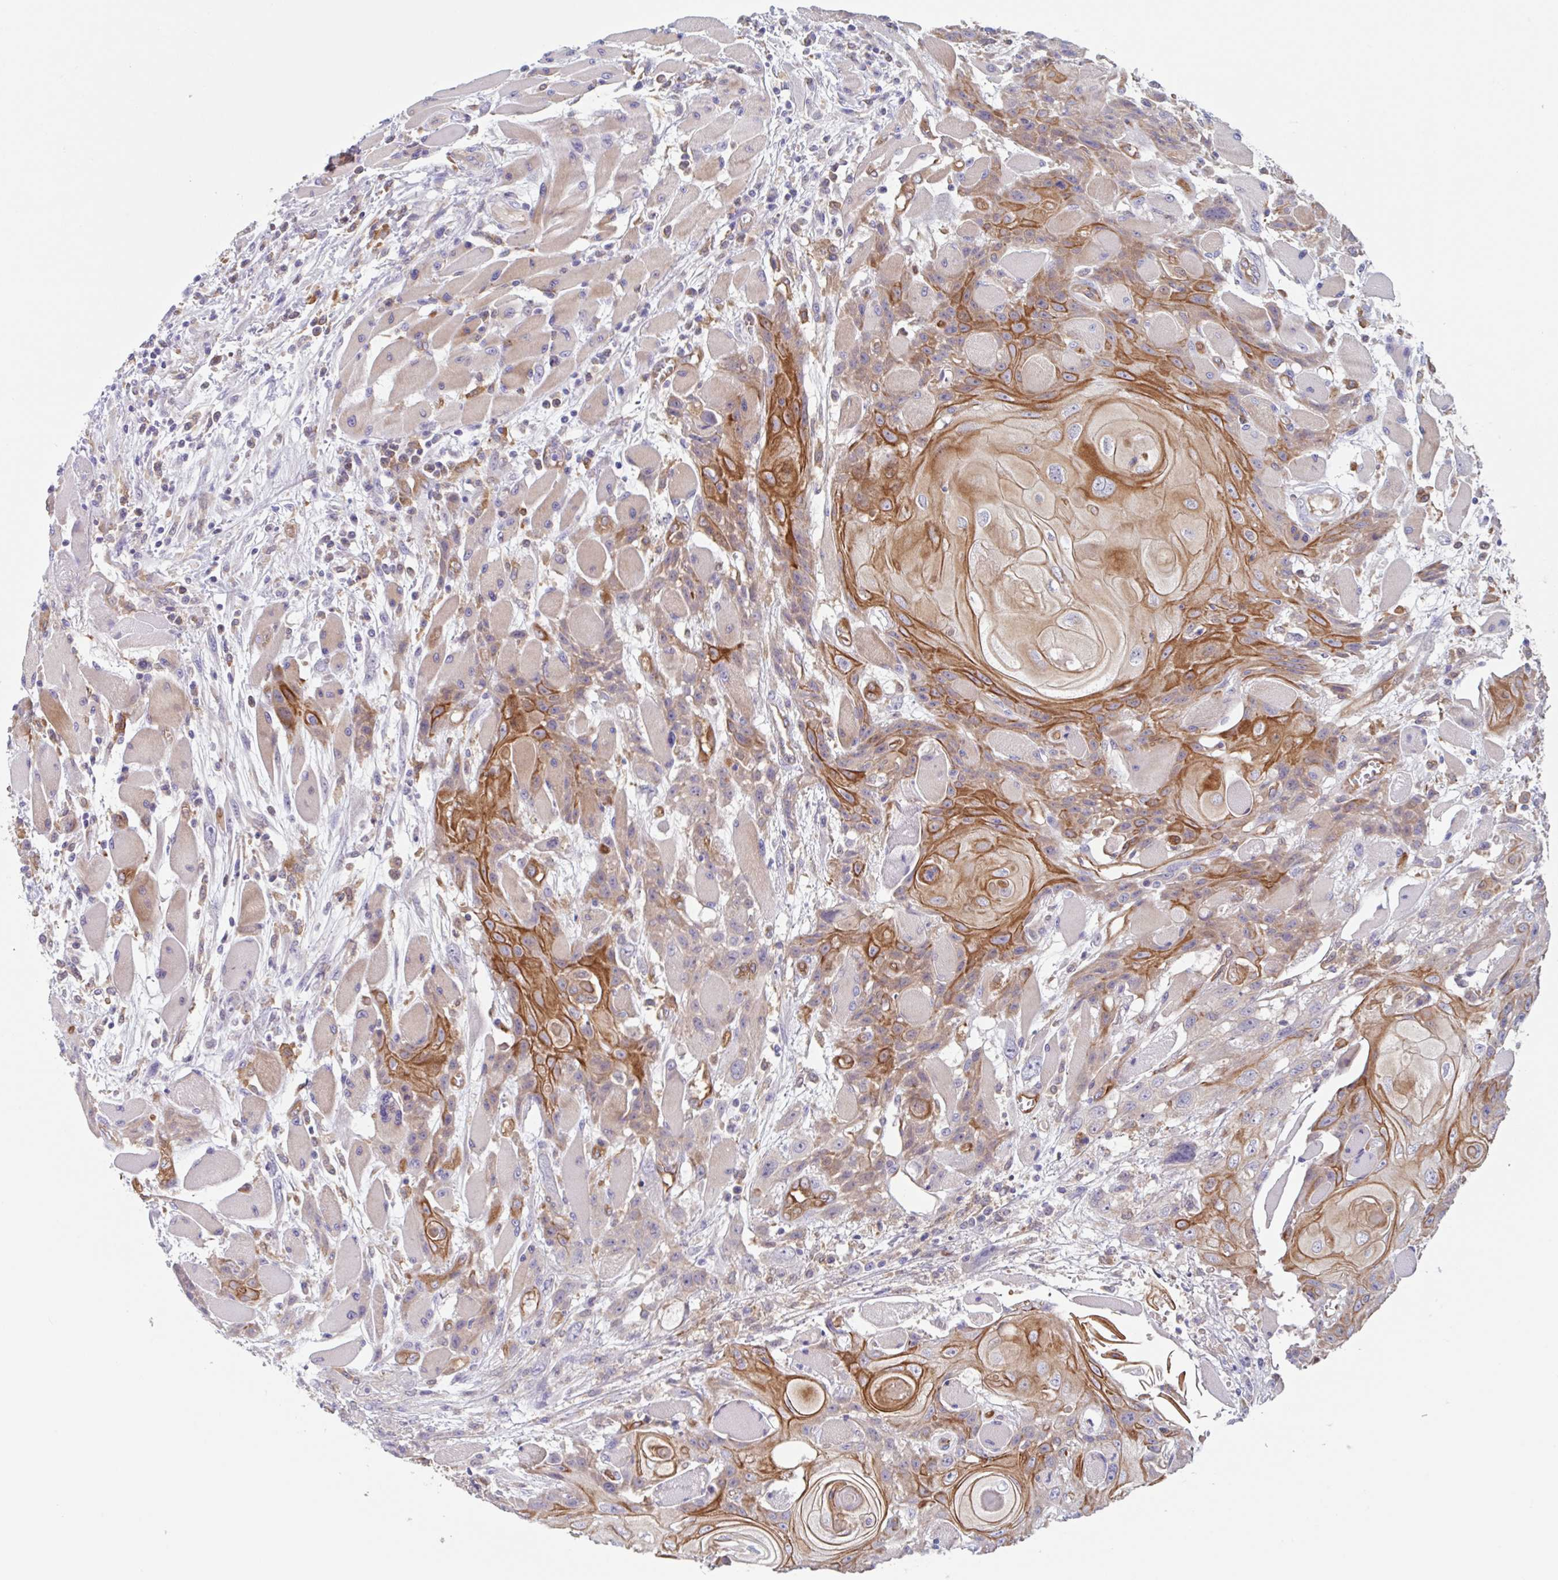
{"staining": {"intensity": "strong", "quantity": "25%-75%", "location": "cytoplasmic/membranous"}, "tissue": "head and neck cancer", "cell_type": "Tumor cells", "image_type": "cancer", "snomed": [{"axis": "morphology", "description": "Squamous cell carcinoma, NOS"}, {"axis": "topography", "description": "Head-Neck"}], "caption": "Tumor cells demonstrate high levels of strong cytoplasmic/membranous positivity in about 25%-75% of cells in human head and neck cancer (squamous cell carcinoma).", "gene": "EHD4", "patient": {"sex": "female", "age": 43}}